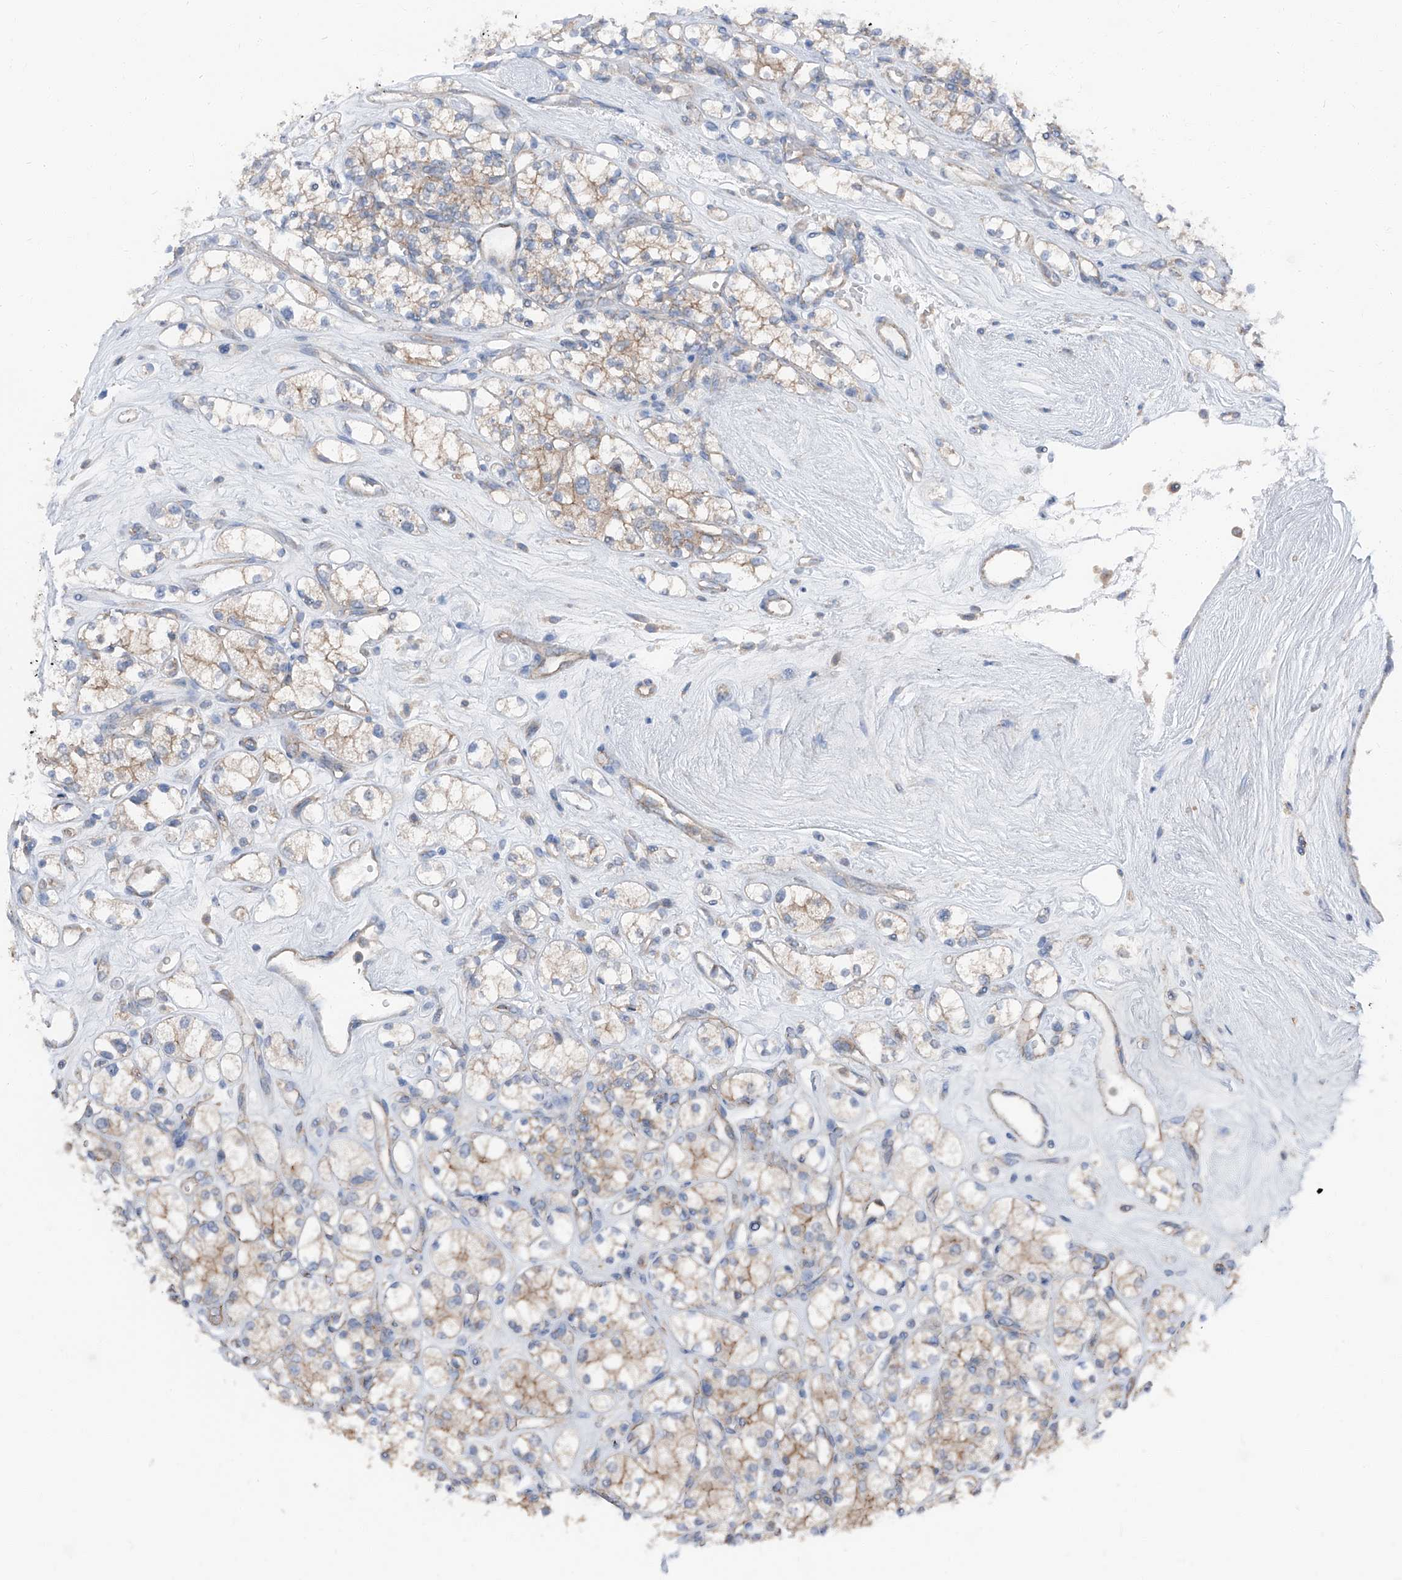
{"staining": {"intensity": "weak", "quantity": "<25%", "location": "cytoplasmic/membranous"}, "tissue": "renal cancer", "cell_type": "Tumor cells", "image_type": "cancer", "snomed": [{"axis": "morphology", "description": "Adenocarcinoma, NOS"}, {"axis": "topography", "description": "Kidney"}], "caption": "Immunohistochemical staining of renal adenocarcinoma shows no significant expression in tumor cells. (DAB immunohistochemistry (IHC) with hematoxylin counter stain).", "gene": "GPR142", "patient": {"sex": "male", "age": 77}}